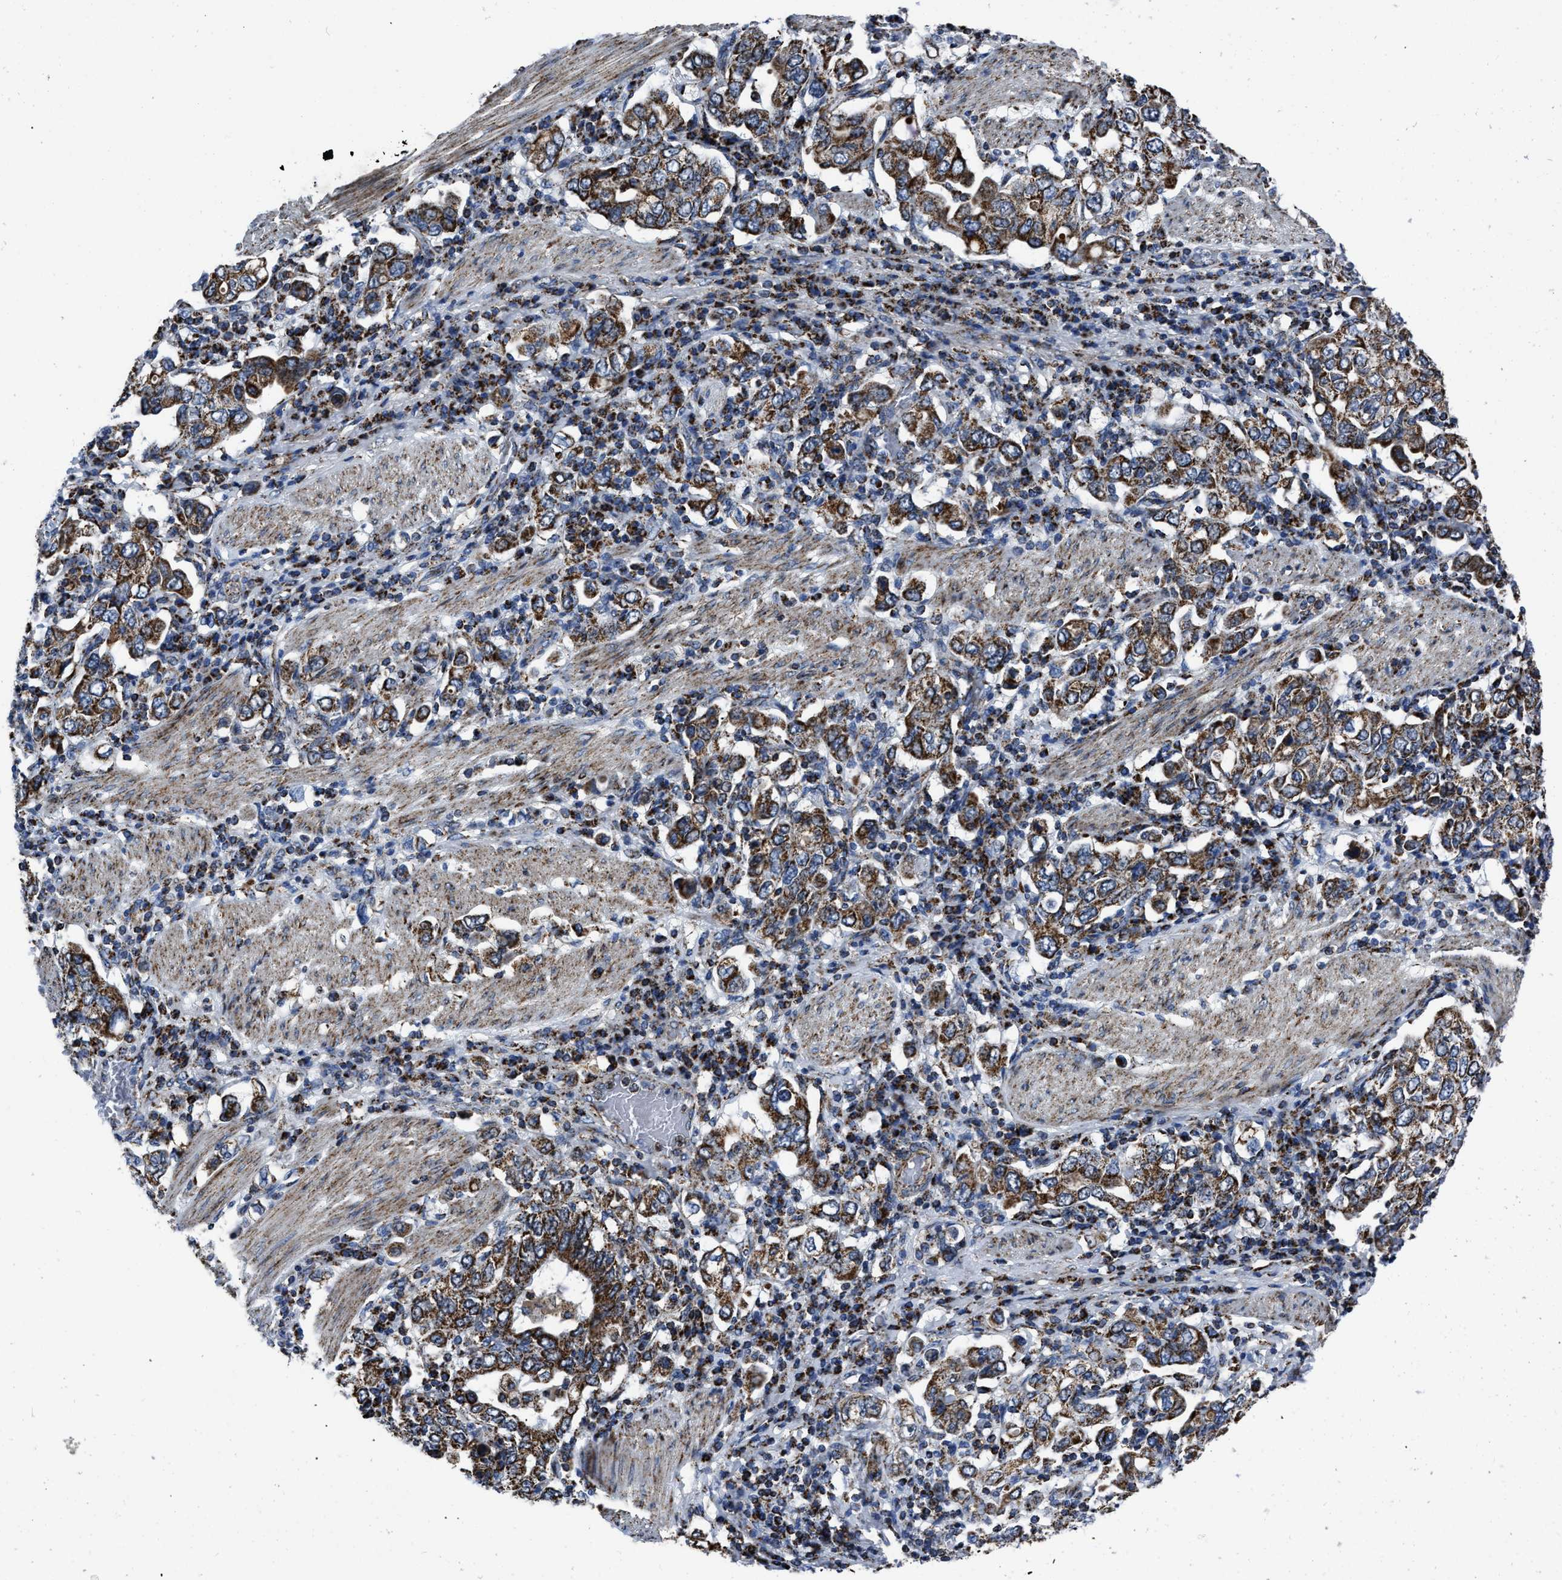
{"staining": {"intensity": "strong", "quantity": ">75%", "location": "cytoplasmic/membranous"}, "tissue": "stomach cancer", "cell_type": "Tumor cells", "image_type": "cancer", "snomed": [{"axis": "morphology", "description": "Adenocarcinoma, NOS"}, {"axis": "topography", "description": "Stomach, upper"}], "caption": "An image of stomach adenocarcinoma stained for a protein demonstrates strong cytoplasmic/membranous brown staining in tumor cells.", "gene": "NSD3", "patient": {"sex": "male", "age": 62}}